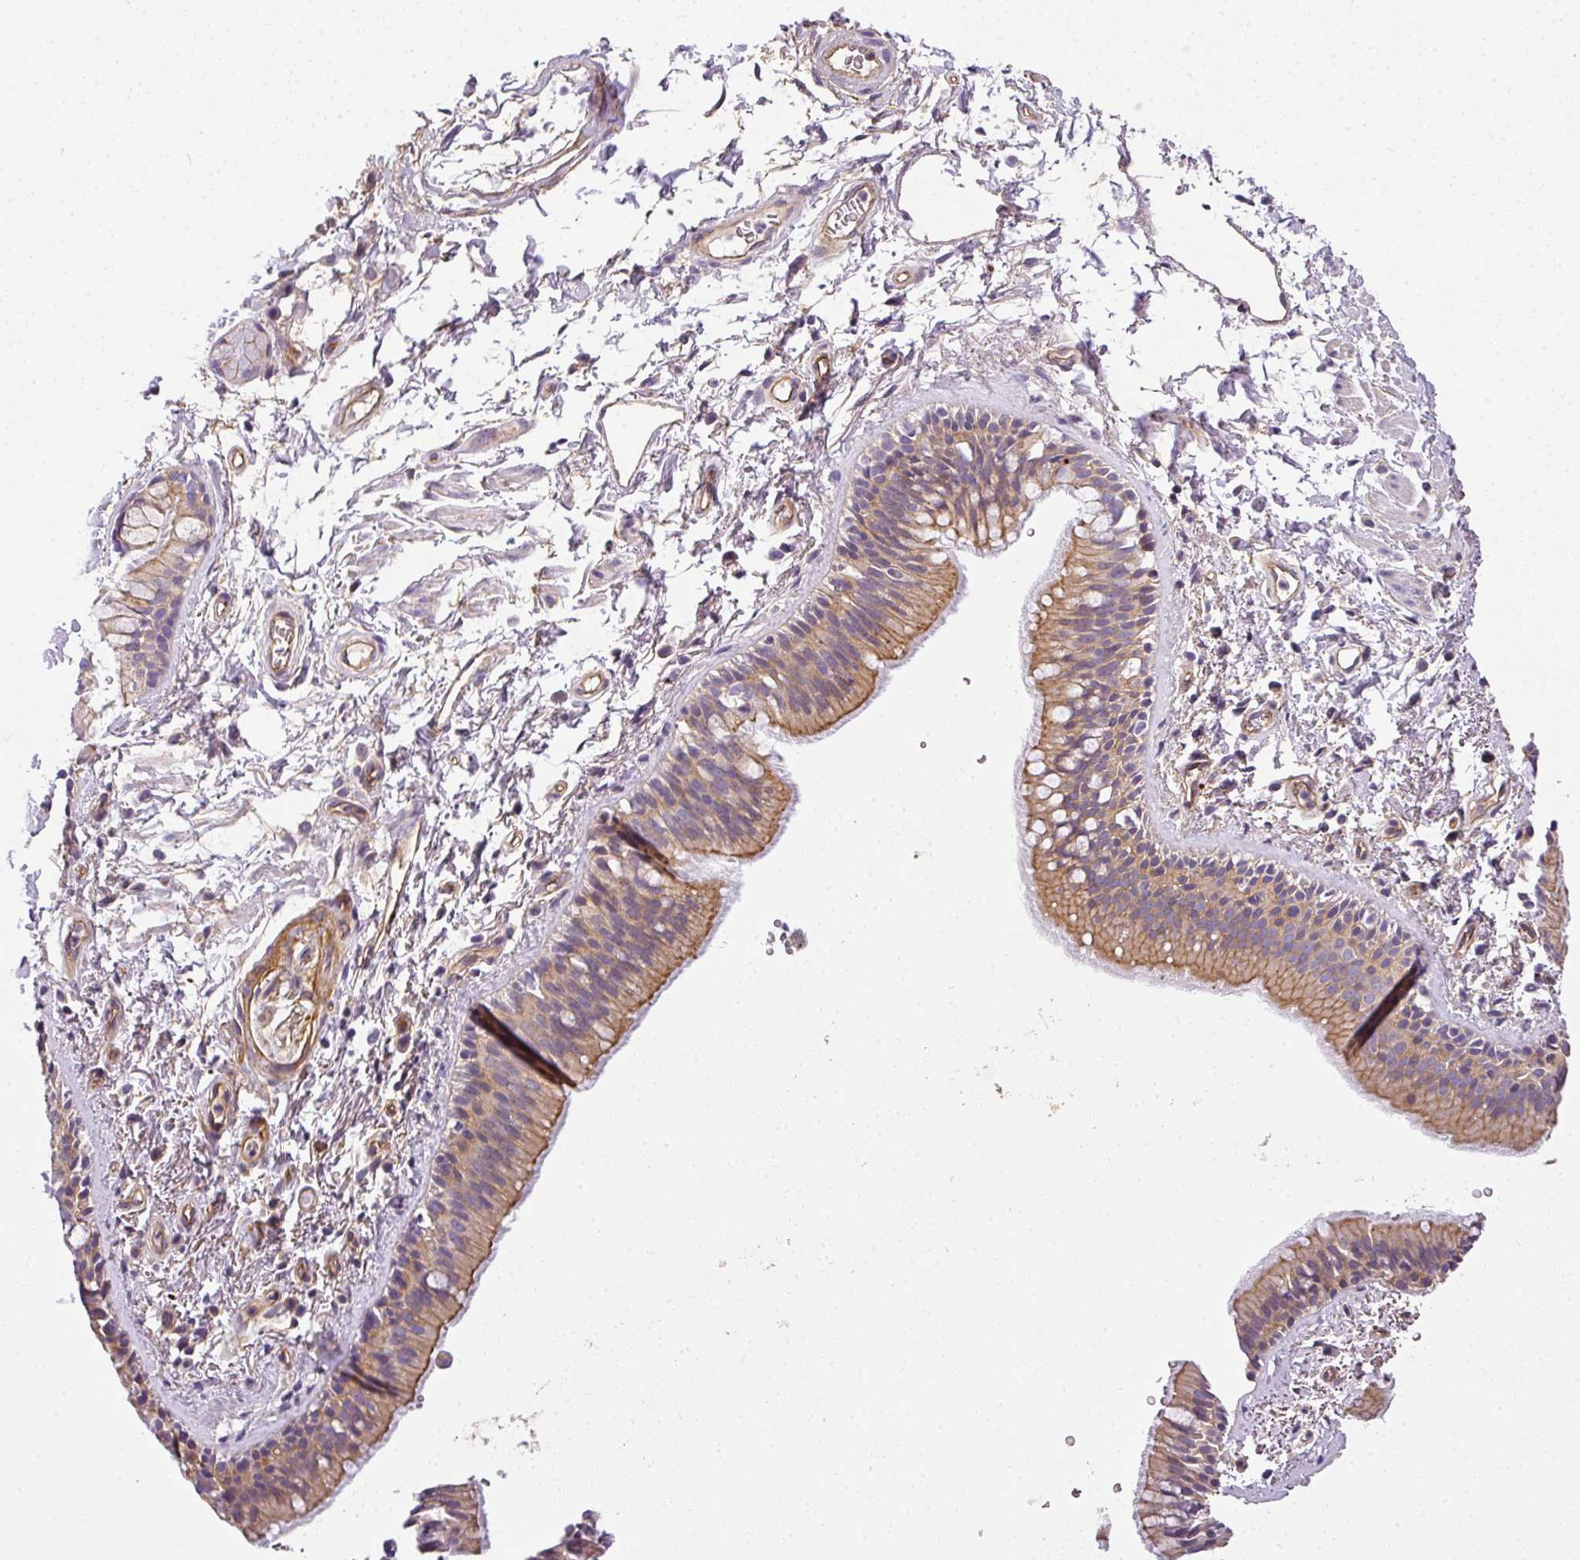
{"staining": {"intensity": "moderate", "quantity": ">75%", "location": "cytoplasmic/membranous"}, "tissue": "bronchus", "cell_type": "Respiratory epithelial cells", "image_type": "normal", "snomed": [{"axis": "morphology", "description": "Normal tissue, NOS"}, {"axis": "morphology", "description": "Squamous cell carcinoma, NOS"}, {"axis": "topography", "description": "Bronchus"}, {"axis": "topography", "description": "Lung"}], "caption": "Moderate cytoplasmic/membranous protein expression is seen in approximately >75% of respiratory epithelial cells in bronchus. (DAB (3,3'-diaminobenzidine) IHC, brown staining for protein, blue staining for nuclei).", "gene": "OR11H4", "patient": {"sex": "female", "age": 70}}